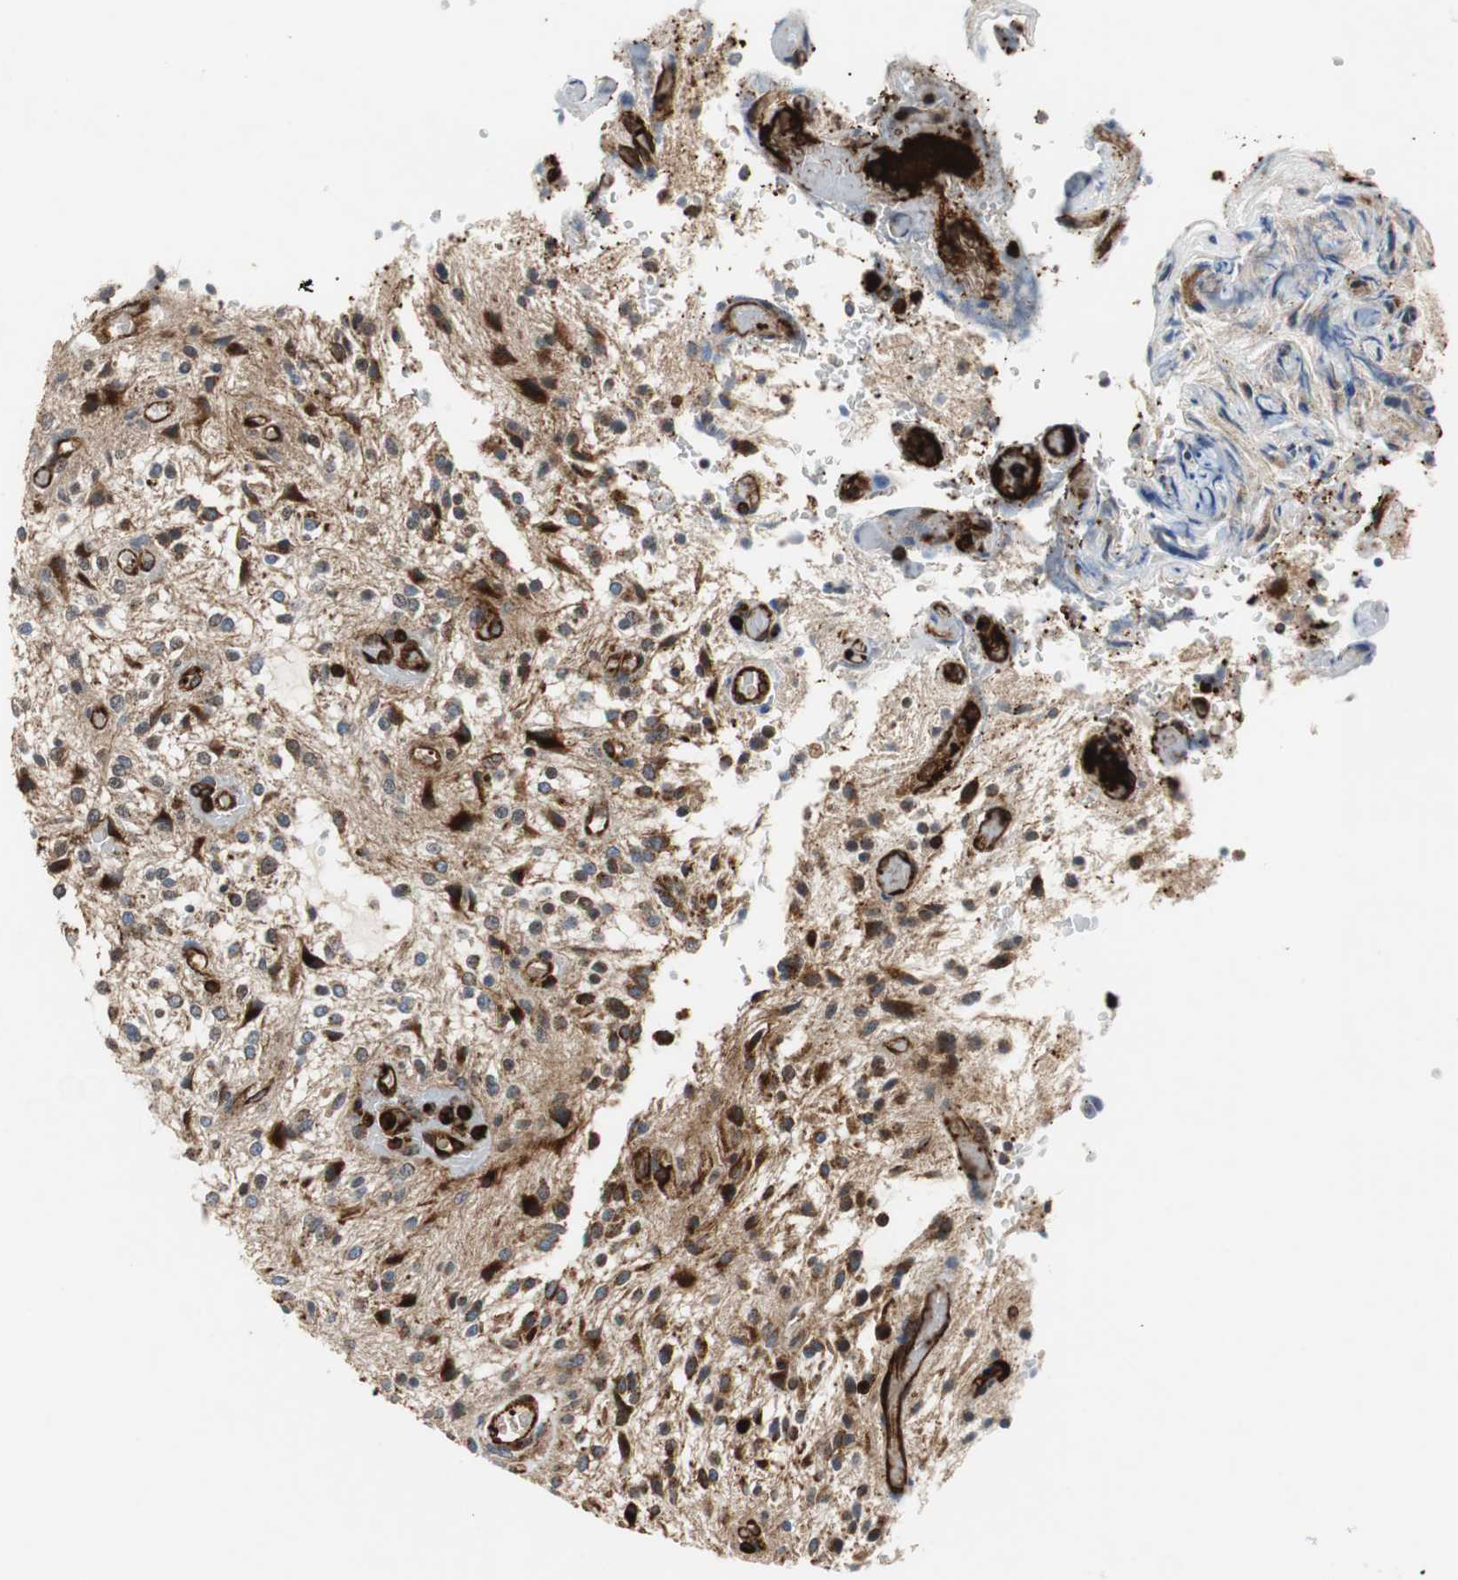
{"staining": {"intensity": "strong", "quantity": "<25%", "location": "cytoplasmic/membranous"}, "tissue": "glioma", "cell_type": "Tumor cells", "image_type": "cancer", "snomed": [{"axis": "morphology", "description": "Glioma, malignant, NOS"}, {"axis": "topography", "description": "Cerebellum"}], "caption": "Glioma stained for a protein (brown) displays strong cytoplasmic/membranous positive positivity in approximately <25% of tumor cells.", "gene": "TUBA4A", "patient": {"sex": "female", "age": 10}}